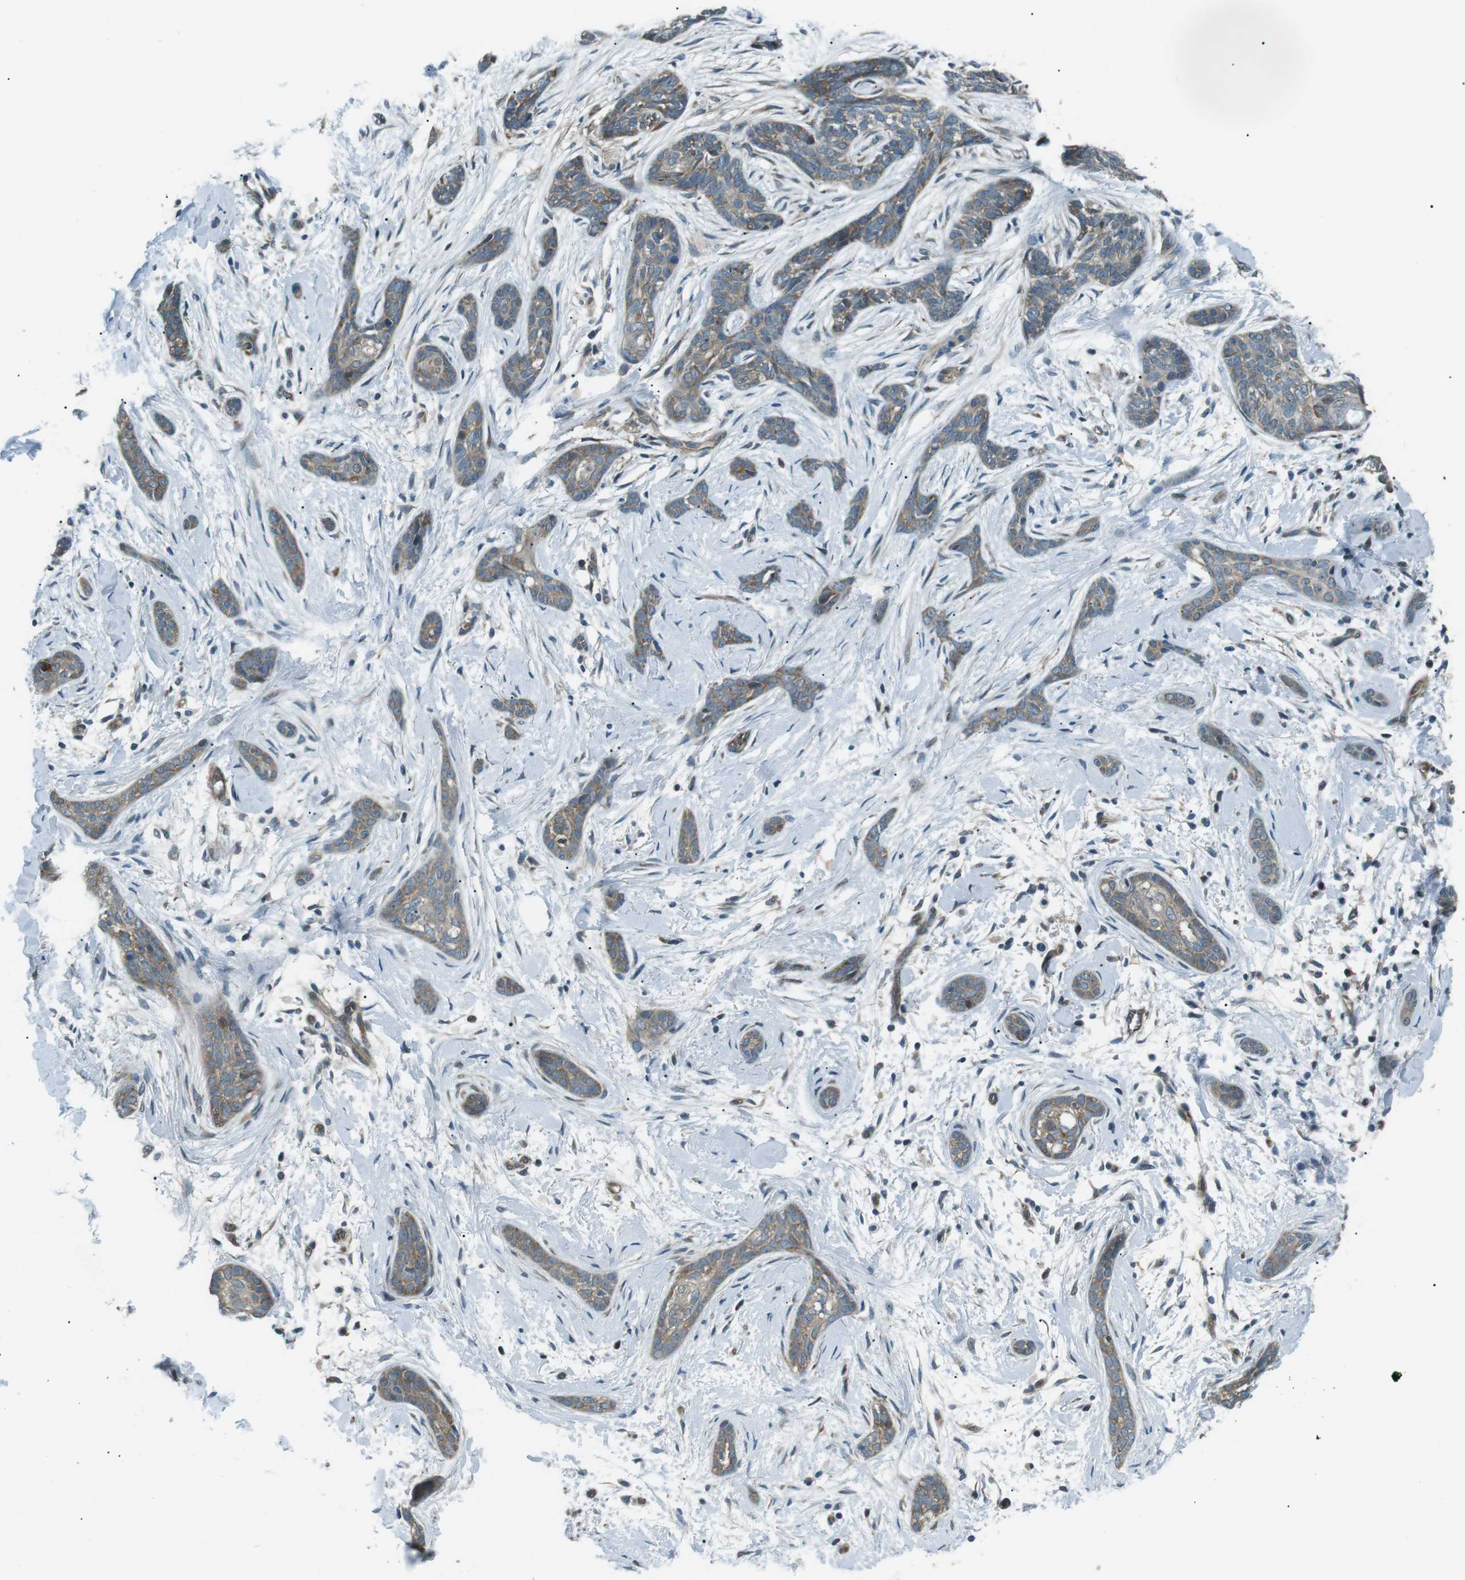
{"staining": {"intensity": "moderate", "quantity": ">75%", "location": "cytoplasmic/membranous"}, "tissue": "skin cancer", "cell_type": "Tumor cells", "image_type": "cancer", "snomed": [{"axis": "morphology", "description": "Basal cell carcinoma"}, {"axis": "morphology", "description": "Adnexal tumor, benign"}, {"axis": "topography", "description": "Skin"}], "caption": "Skin cancer (basal cell carcinoma) tissue displays moderate cytoplasmic/membranous expression in about >75% of tumor cells, visualized by immunohistochemistry. The protein of interest is stained brown, and the nuclei are stained in blue (DAB IHC with brightfield microscopy, high magnification).", "gene": "TMEM74", "patient": {"sex": "female", "age": 42}}